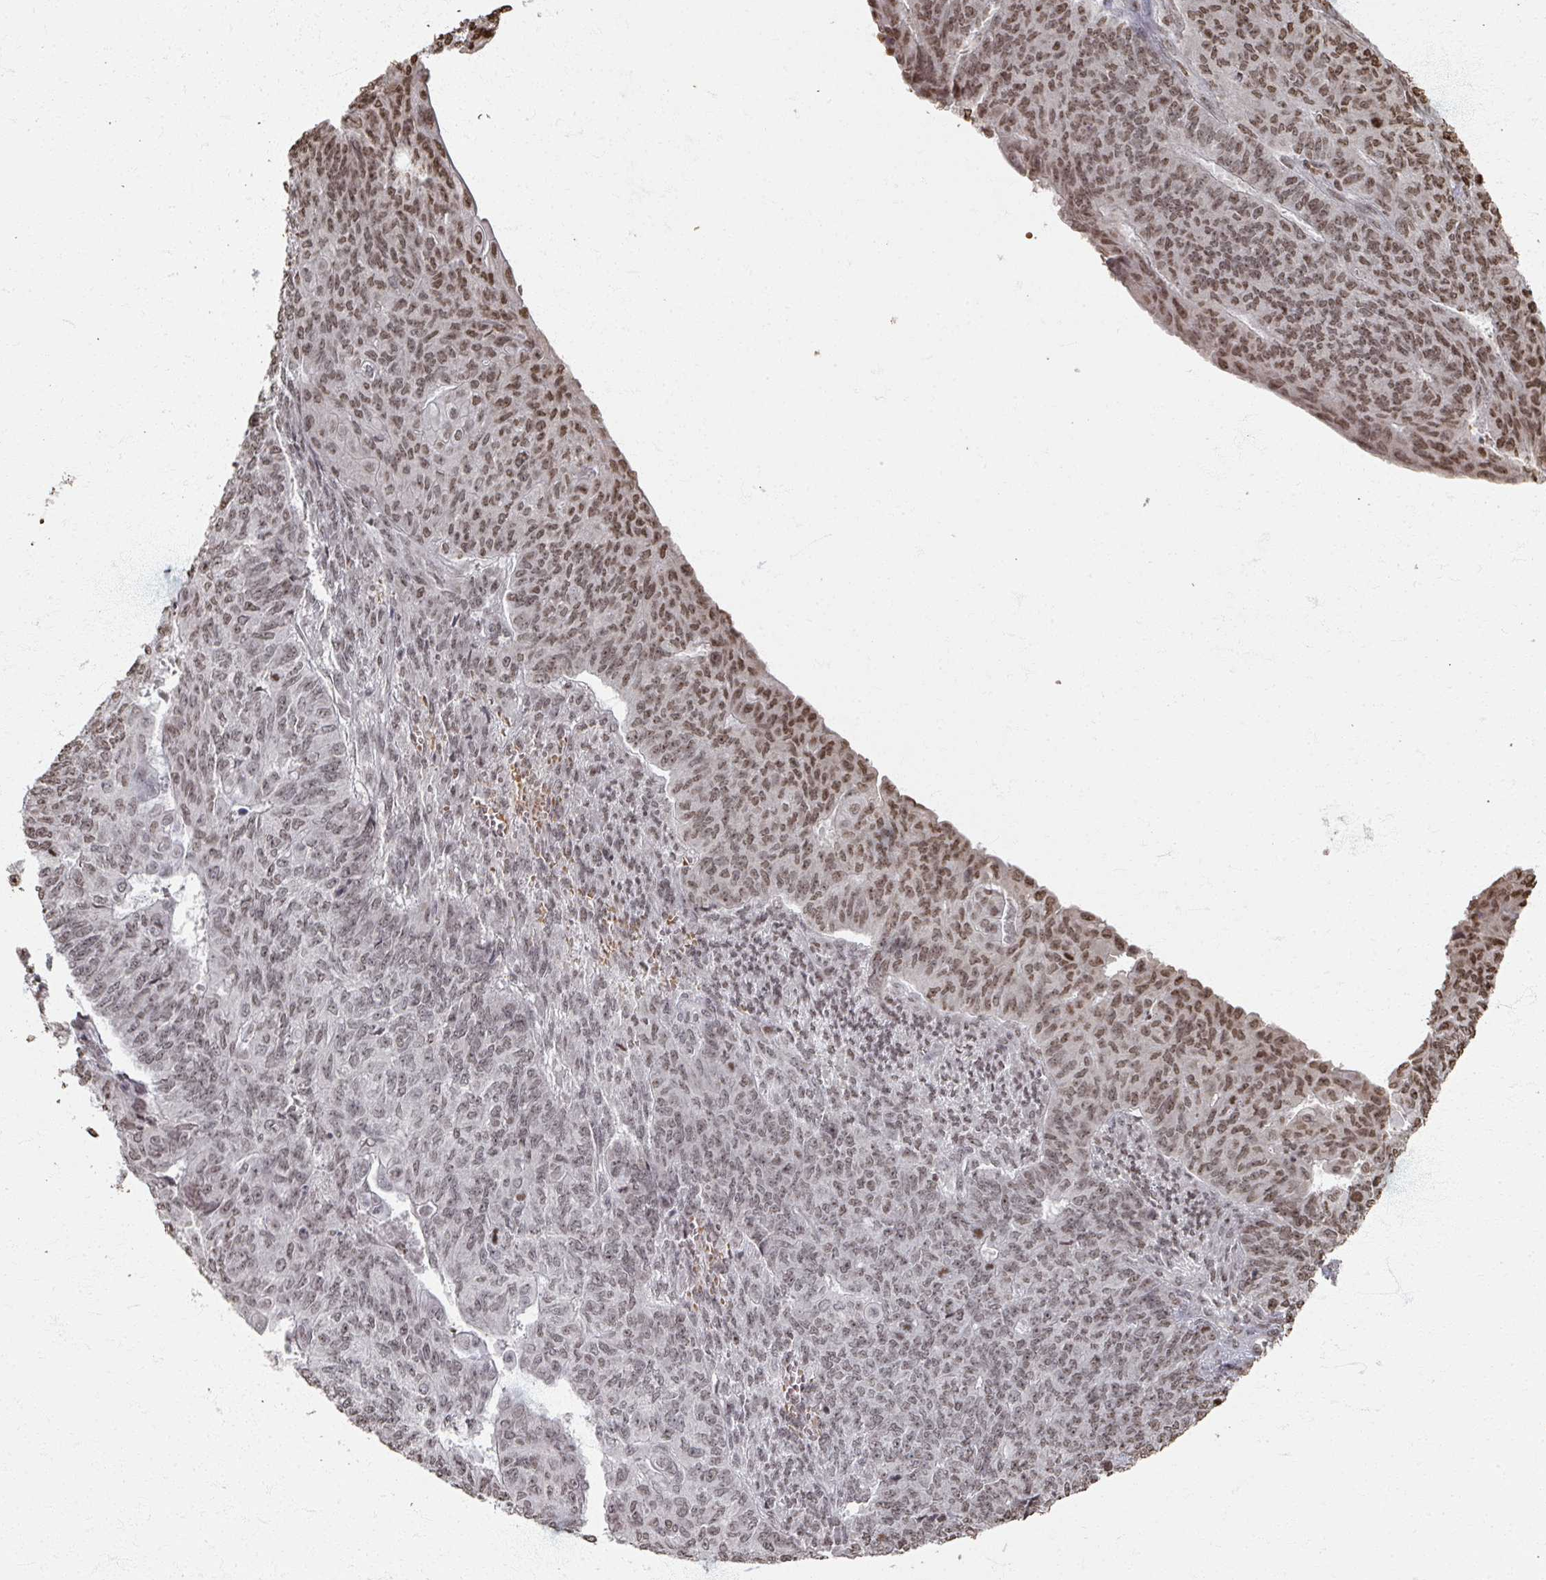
{"staining": {"intensity": "moderate", "quantity": "25%-75%", "location": "nuclear"}, "tissue": "endometrial cancer", "cell_type": "Tumor cells", "image_type": "cancer", "snomed": [{"axis": "morphology", "description": "Adenocarcinoma, NOS"}, {"axis": "topography", "description": "Endometrium"}], "caption": "Endometrial adenocarcinoma tissue demonstrates moderate nuclear positivity in approximately 25%-75% of tumor cells, visualized by immunohistochemistry.", "gene": "DCUN1D5", "patient": {"sex": "female", "age": 32}}